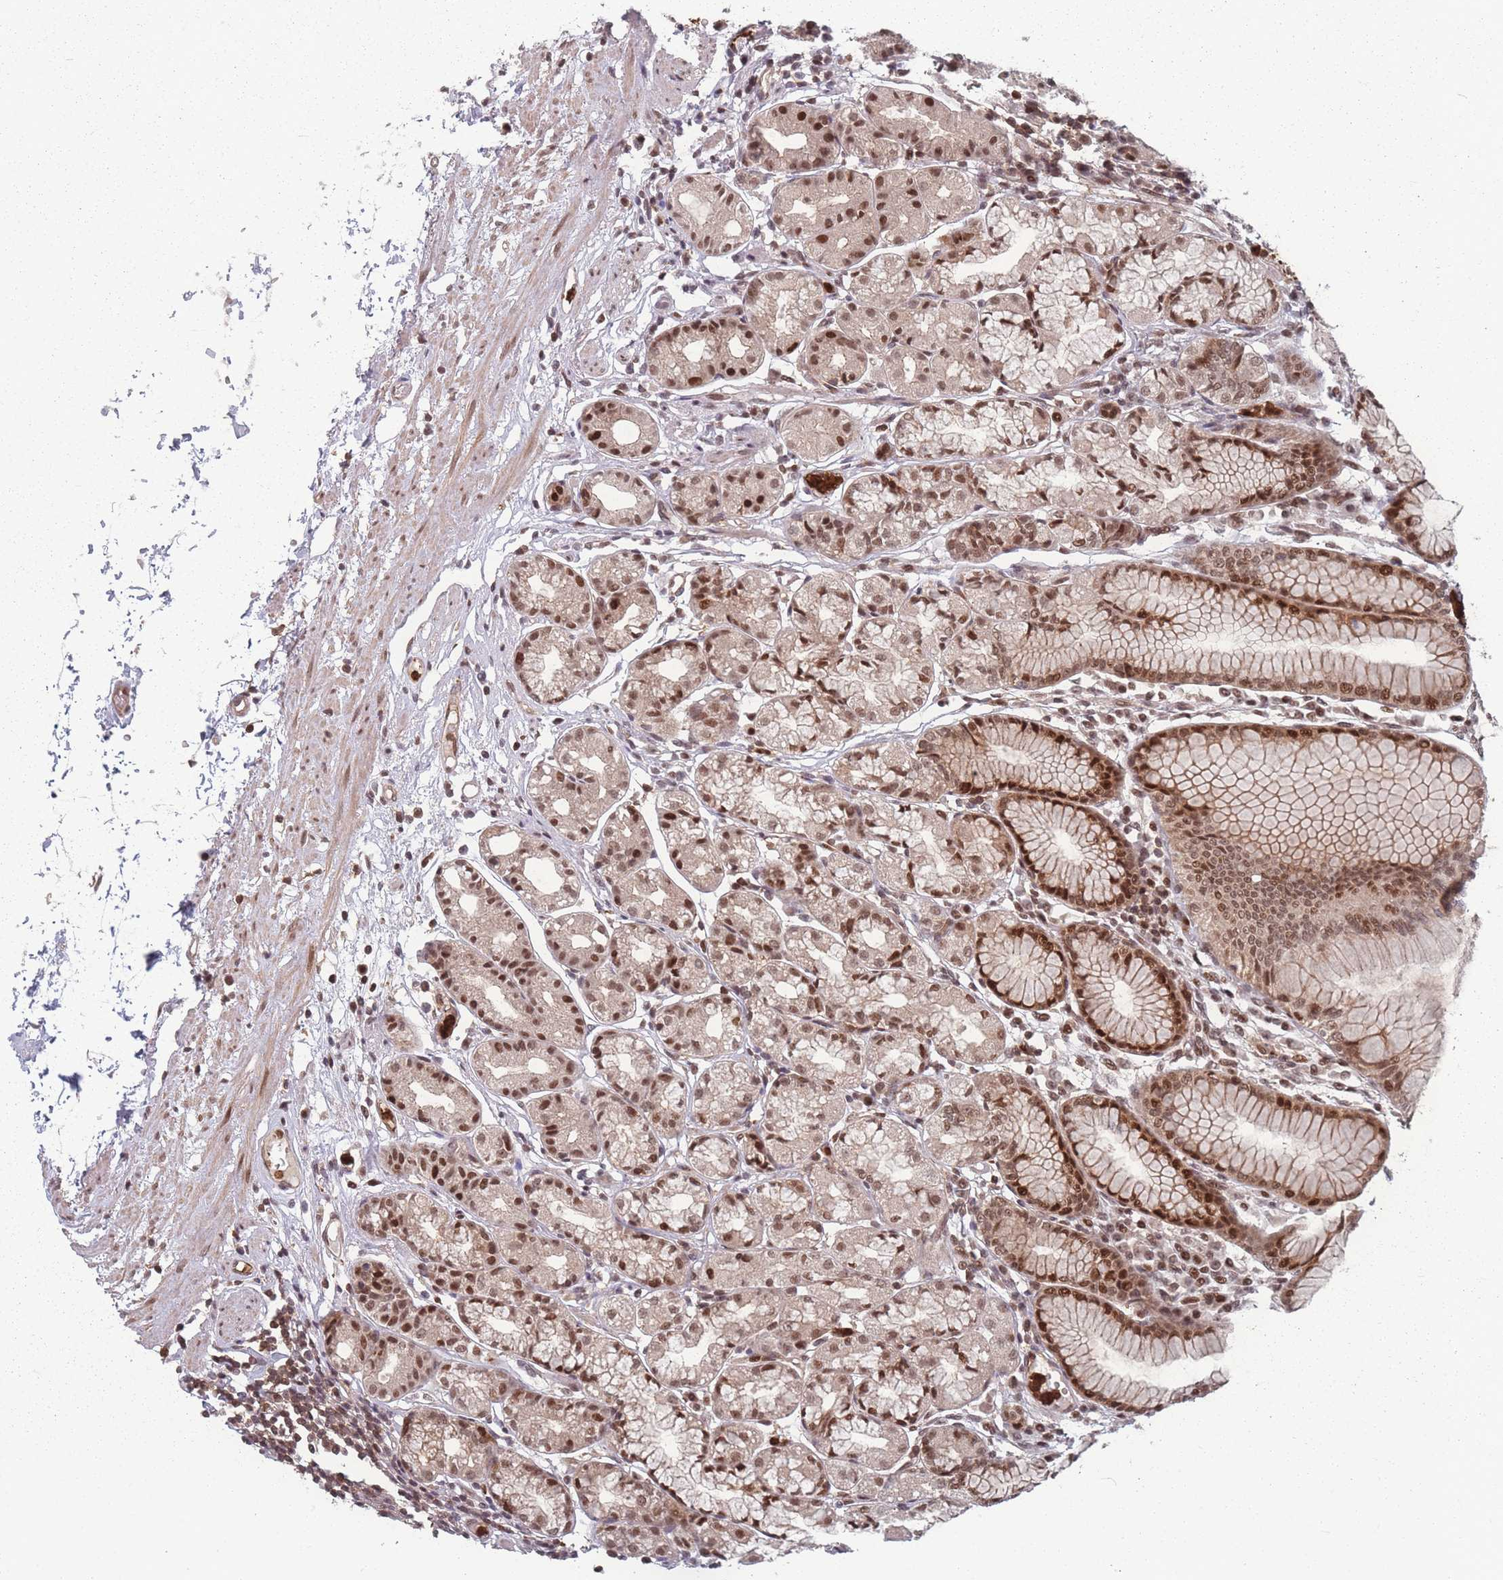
{"staining": {"intensity": "strong", "quantity": ">75%", "location": "nuclear"}, "tissue": "stomach", "cell_type": "Glandular cells", "image_type": "normal", "snomed": [{"axis": "morphology", "description": "Normal tissue, NOS"}, {"axis": "topography", "description": "Stomach"}], "caption": "Immunohistochemistry image of unremarkable stomach stained for a protein (brown), which displays high levels of strong nuclear staining in approximately >75% of glandular cells.", "gene": "WDR55", "patient": {"sex": "female", "age": 57}}